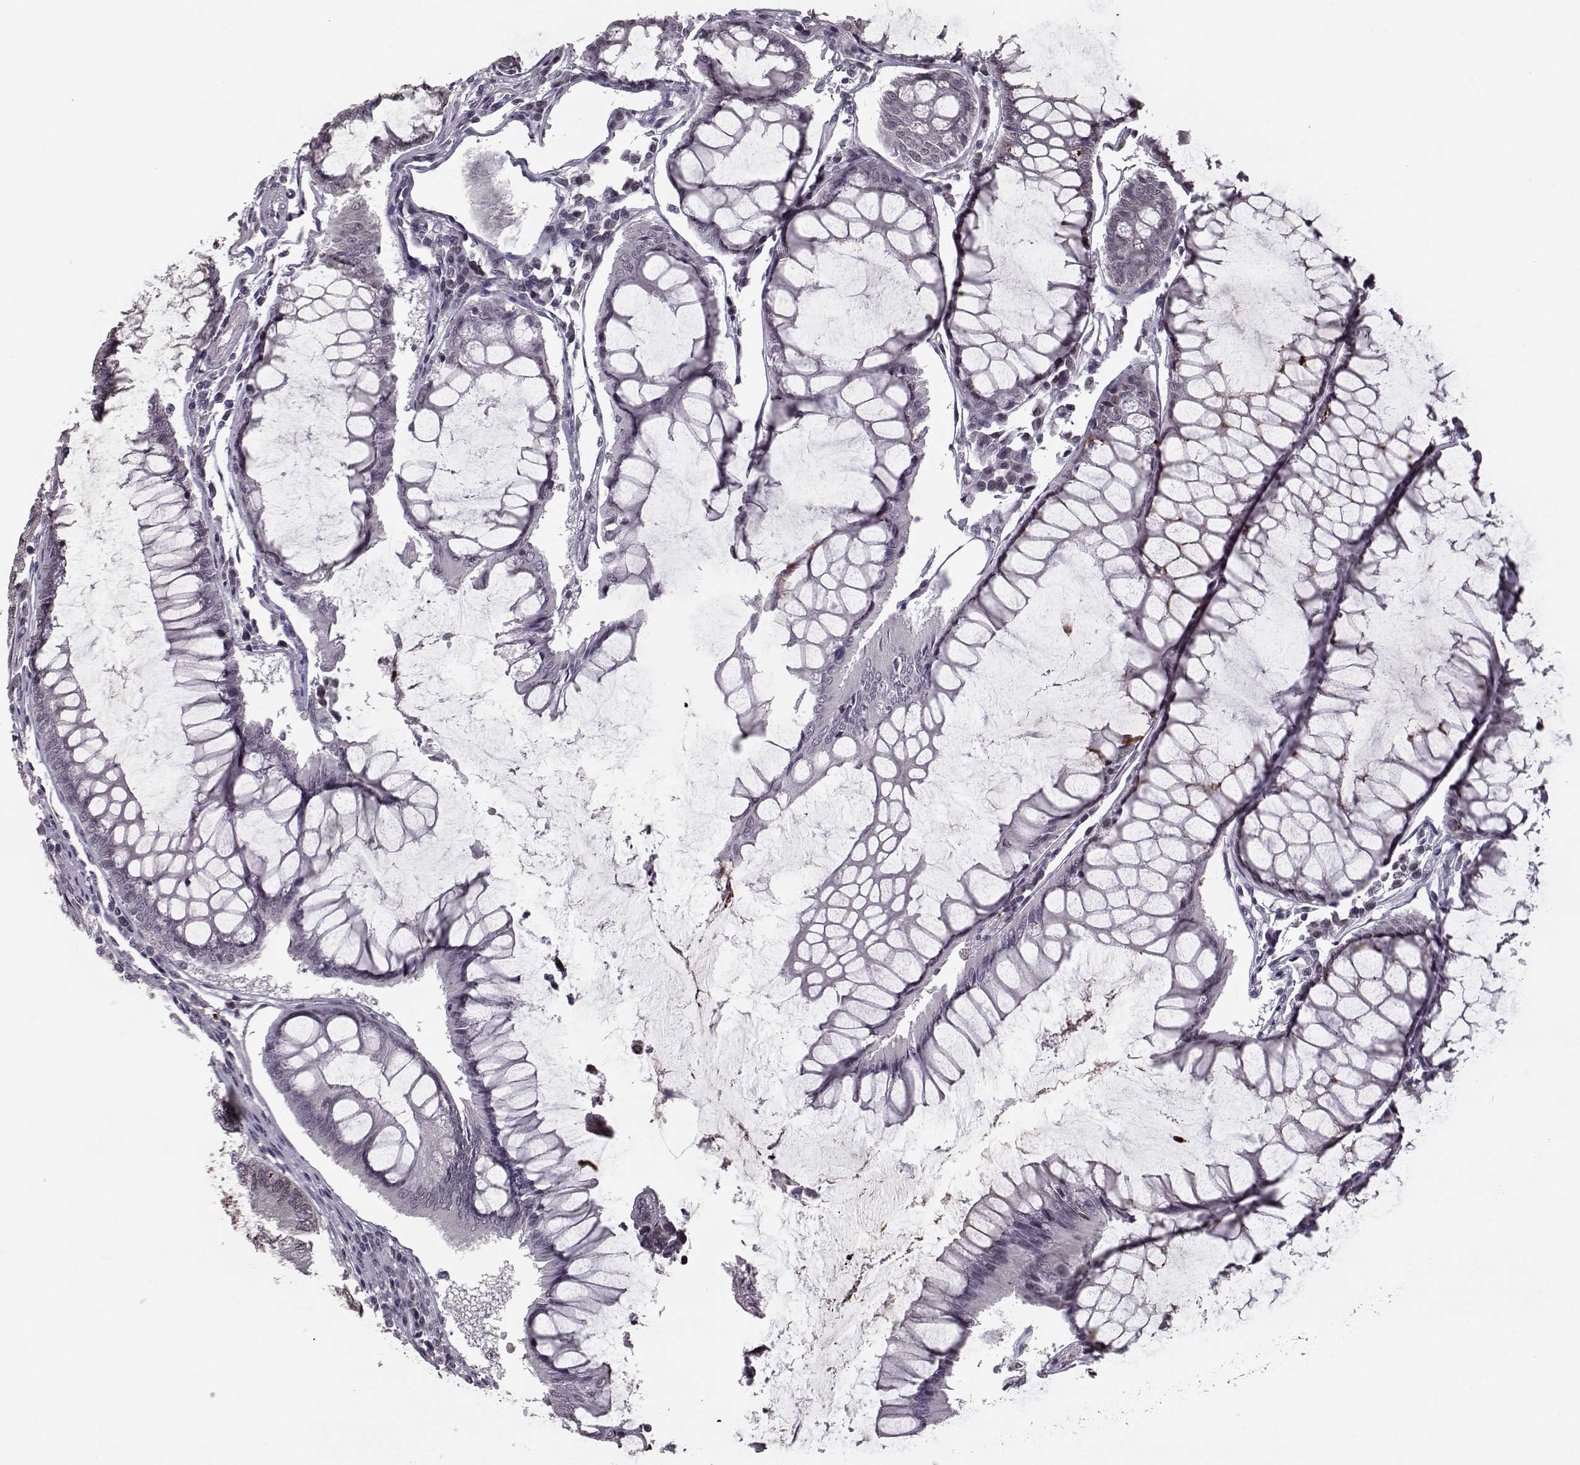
{"staining": {"intensity": "negative", "quantity": "none", "location": "none"}, "tissue": "colorectal cancer", "cell_type": "Tumor cells", "image_type": "cancer", "snomed": [{"axis": "morphology", "description": "Adenocarcinoma, NOS"}, {"axis": "topography", "description": "Colon"}], "caption": "A high-resolution image shows IHC staining of colorectal cancer, which exhibits no significant staining in tumor cells. (DAB (3,3'-diaminobenzidine) IHC visualized using brightfield microscopy, high magnification).", "gene": "NUP37", "patient": {"sex": "female", "age": 65}}